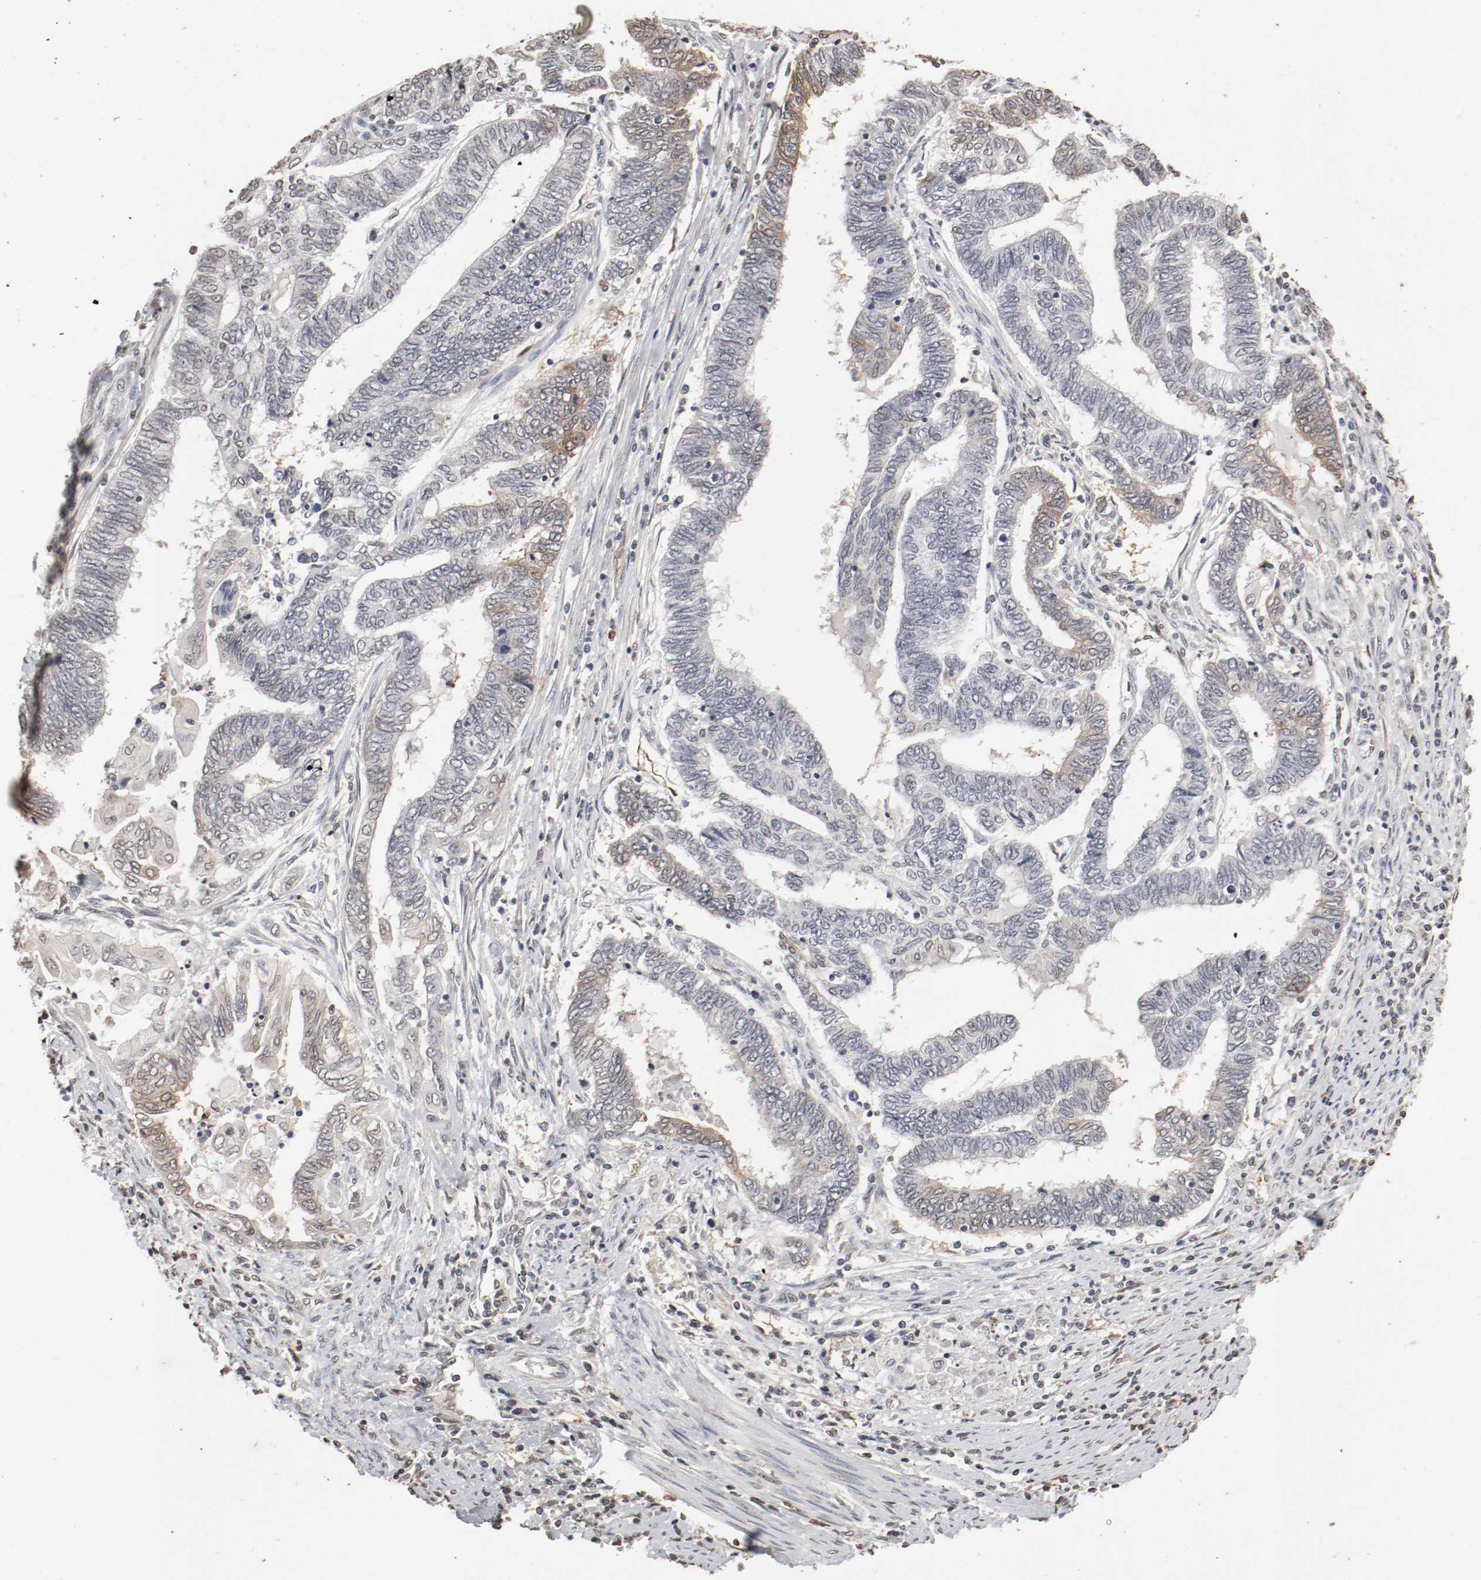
{"staining": {"intensity": "moderate", "quantity": "<25%", "location": "cytoplasmic/membranous,nuclear"}, "tissue": "endometrial cancer", "cell_type": "Tumor cells", "image_type": "cancer", "snomed": [{"axis": "morphology", "description": "Adenocarcinoma, NOS"}, {"axis": "topography", "description": "Uterus"}, {"axis": "topography", "description": "Endometrium"}], "caption": "This micrograph displays immunohistochemistry staining of endometrial cancer (adenocarcinoma), with low moderate cytoplasmic/membranous and nuclear positivity in about <25% of tumor cells.", "gene": "WASL", "patient": {"sex": "female", "age": 70}}